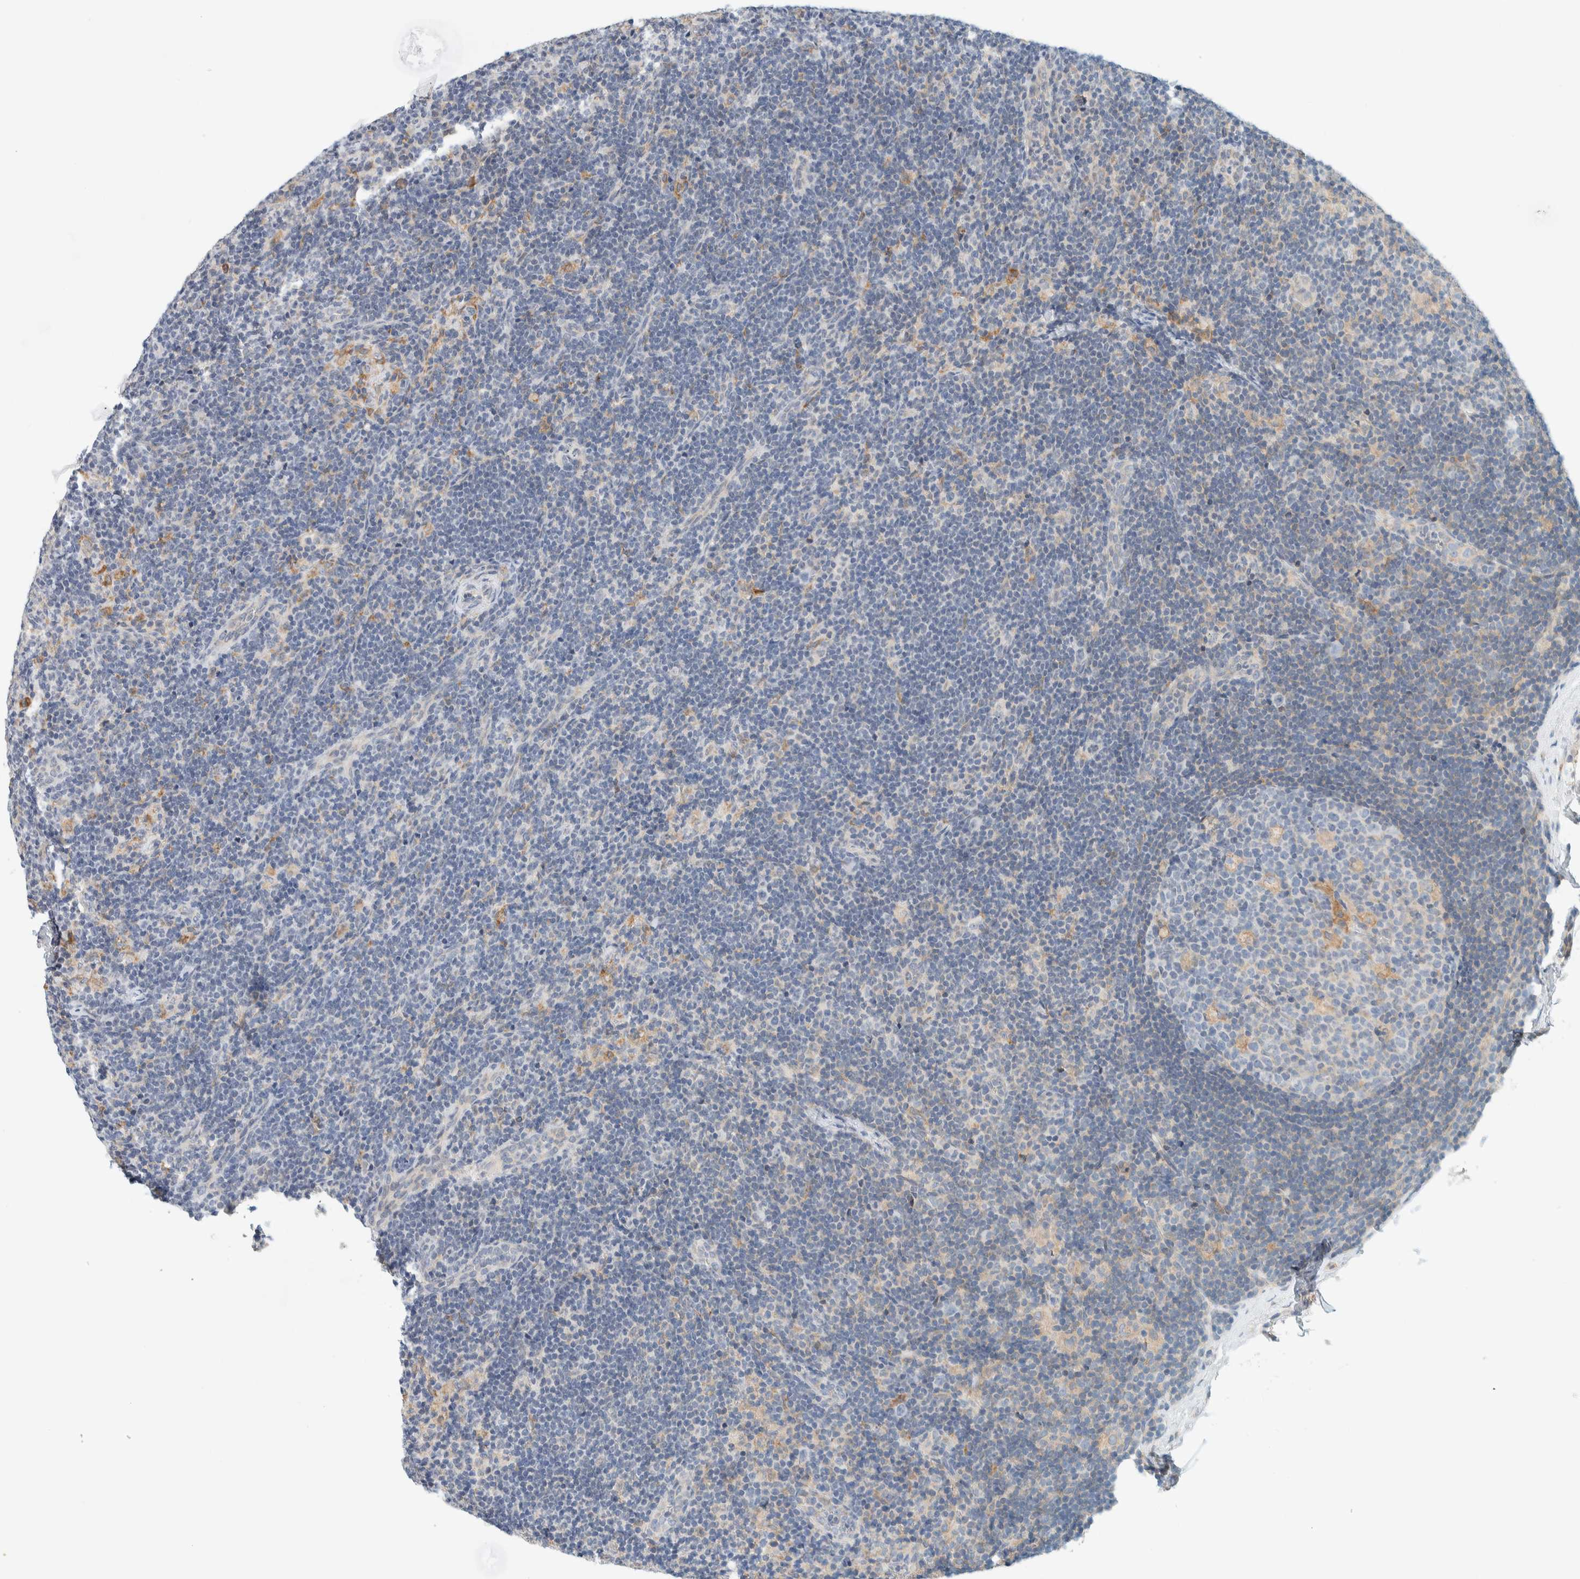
{"staining": {"intensity": "negative", "quantity": "none", "location": "none"}, "tissue": "lymph node", "cell_type": "Germinal center cells", "image_type": "normal", "snomed": [{"axis": "morphology", "description": "Normal tissue, NOS"}, {"axis": "topography", "description": "Lymph node"}], "caption": "This is an IHC photomicrograph of normal lymph node. There is no staining in germinal center cells.", "gene": "SUMF2", "patient": {"sex": "female", "age": 22}}